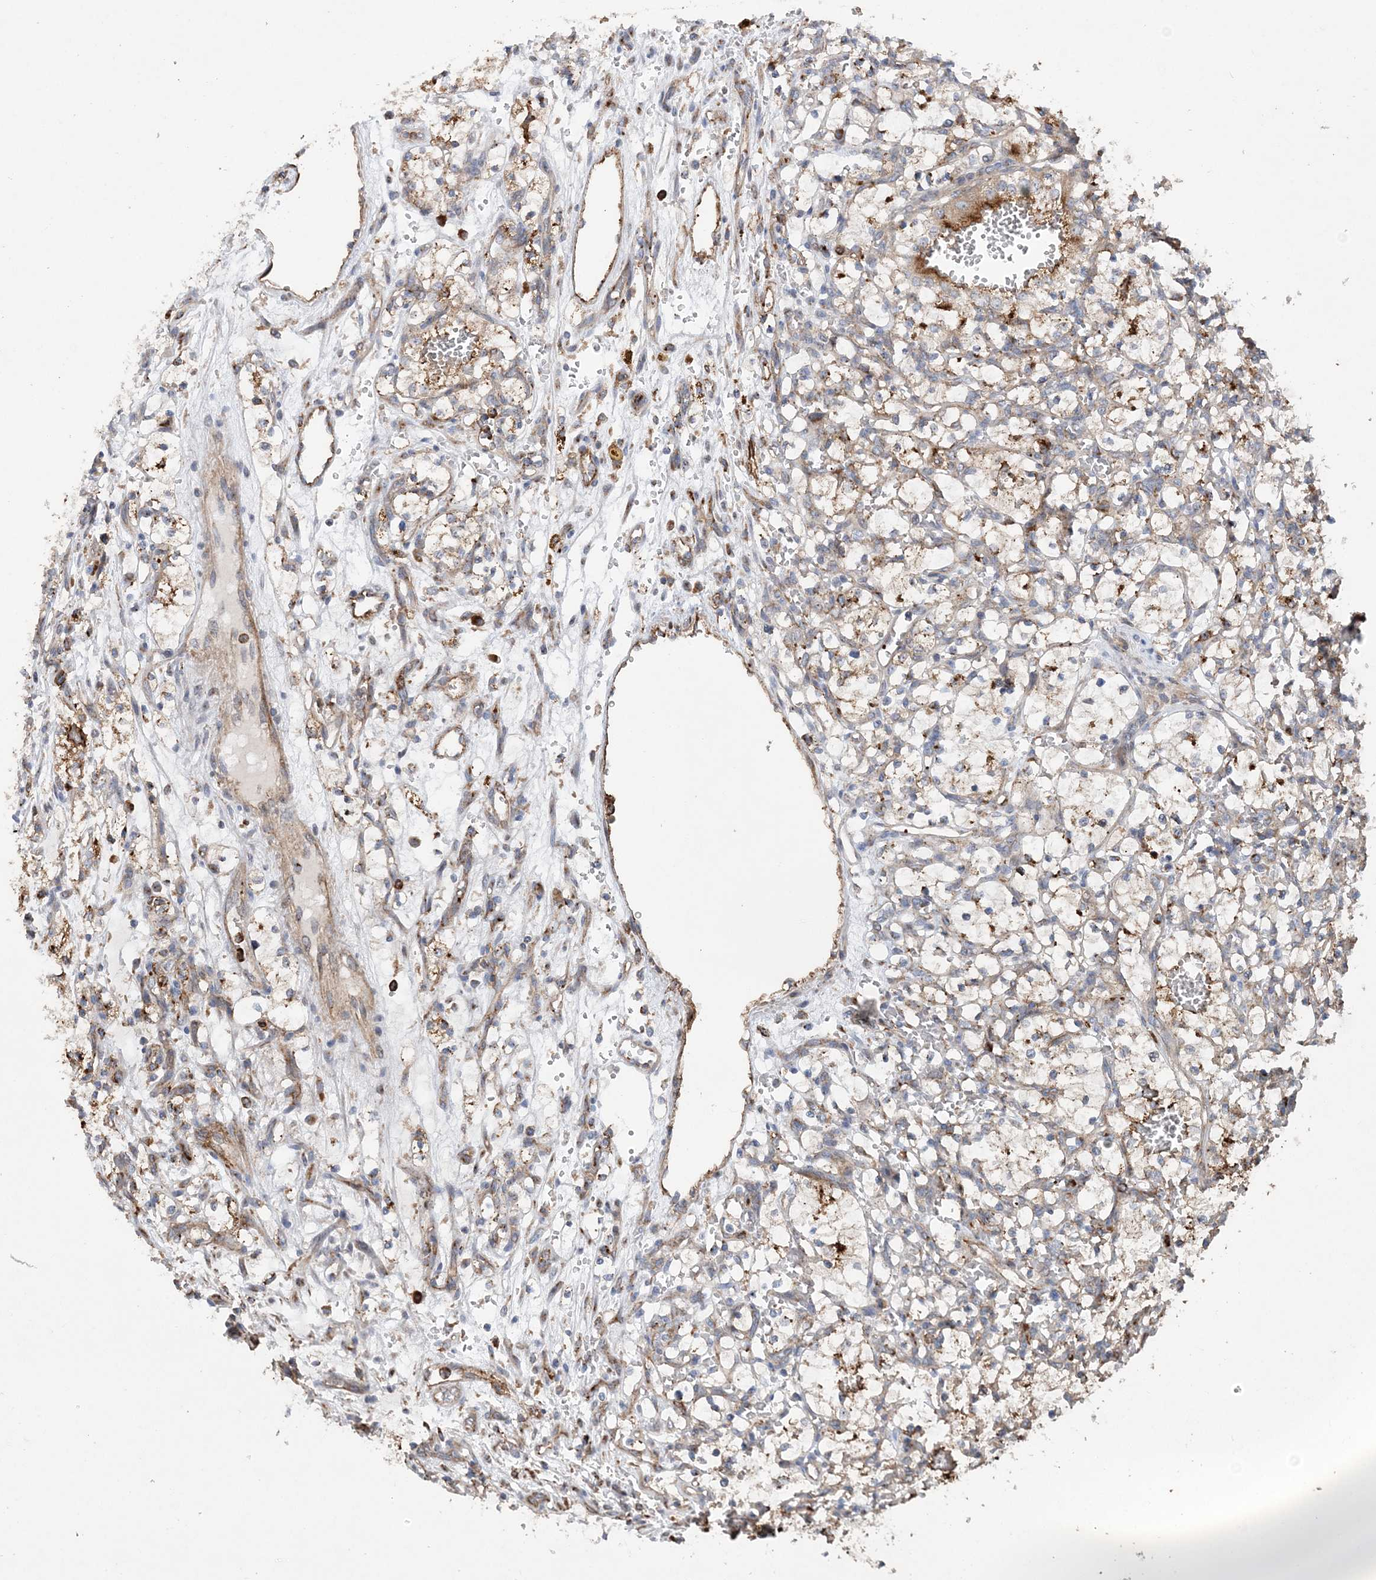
{"staining": {"intensity": "moderate", "quantity": "<25%", "location": "cytoplasmic/membranous"}, "tissue": "renal cancer", "cell_type": "Tumor cells", "image_type": "cancer", "snomed": [{"axis": "morphology", "description": "Adenocarcinoma, NOS"}, {"axis": "topography", "description": "Kidney"}], "caption": "A micrograph showing moderate cytoplasmic/membranous staining in about <25% of tumor cells in adenocarcinoma (renal), as visualized by brown immunohistochemical staining.", "gene": "PTTG1IP", "patient": {"sex": "female", "age": 69}}